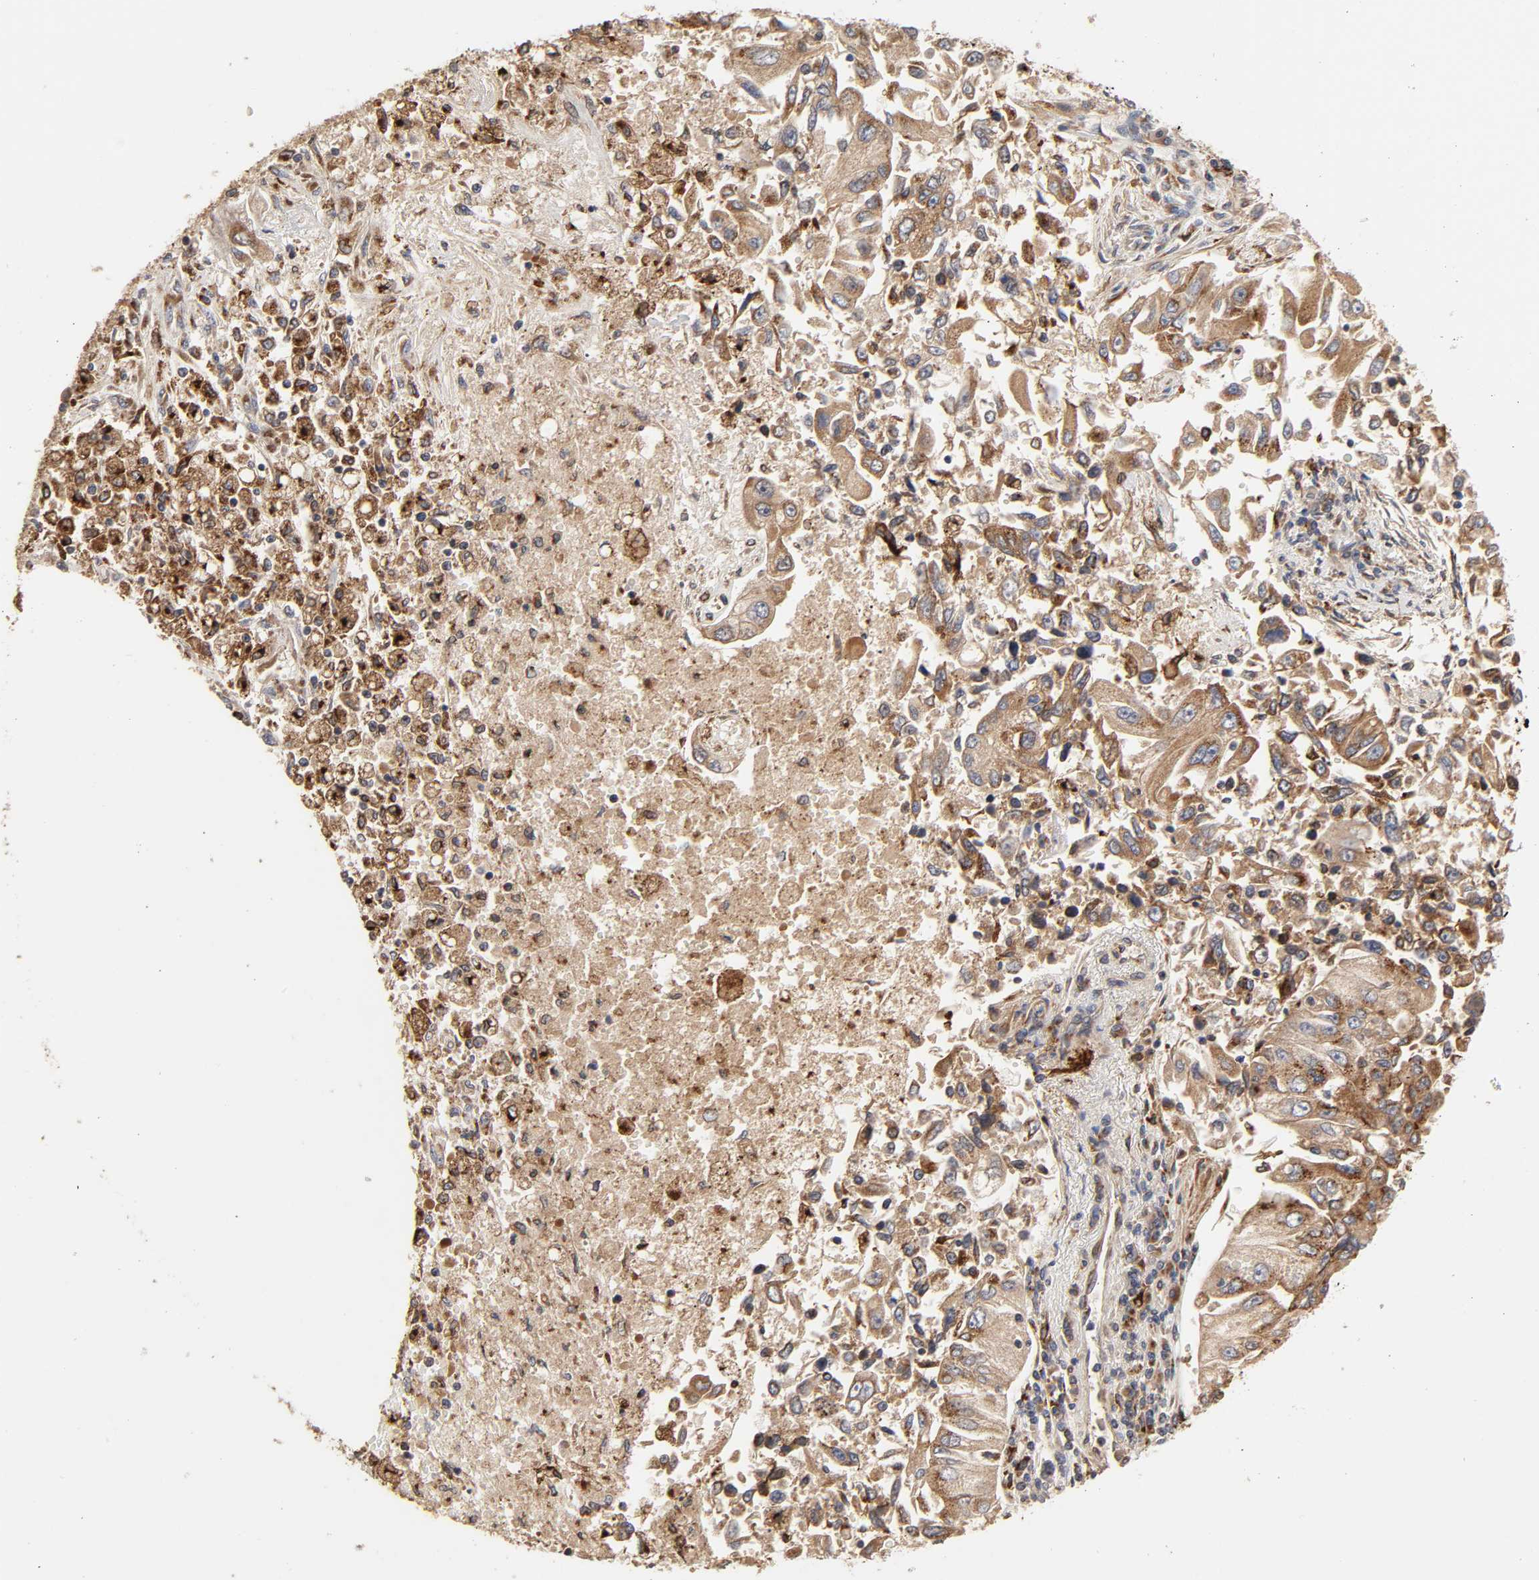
{"staining": {"intensity": "moderate", "quantity": ">75%", "location": "cytoplasmic/membranous"}, "tissue": "lung cancer", "cell_type": "Tumor cells", "image_type": "cancer", "snomed": [{"axis": "morphology", "description": "Adenocarcinoma, NOS"}, {"axis": "topography", "description": "Lung"}], "caption": "The micrograph exhibits a brown stain indicating the presence of a protein in the cytoplasmic/membranous of tumor cells in adenocarcinoma (lung). (Brightfield microscopy of DAB IHC at high magnification).", "gene": "GNPTG", "patient": {"sex": "male", "age": 84}}